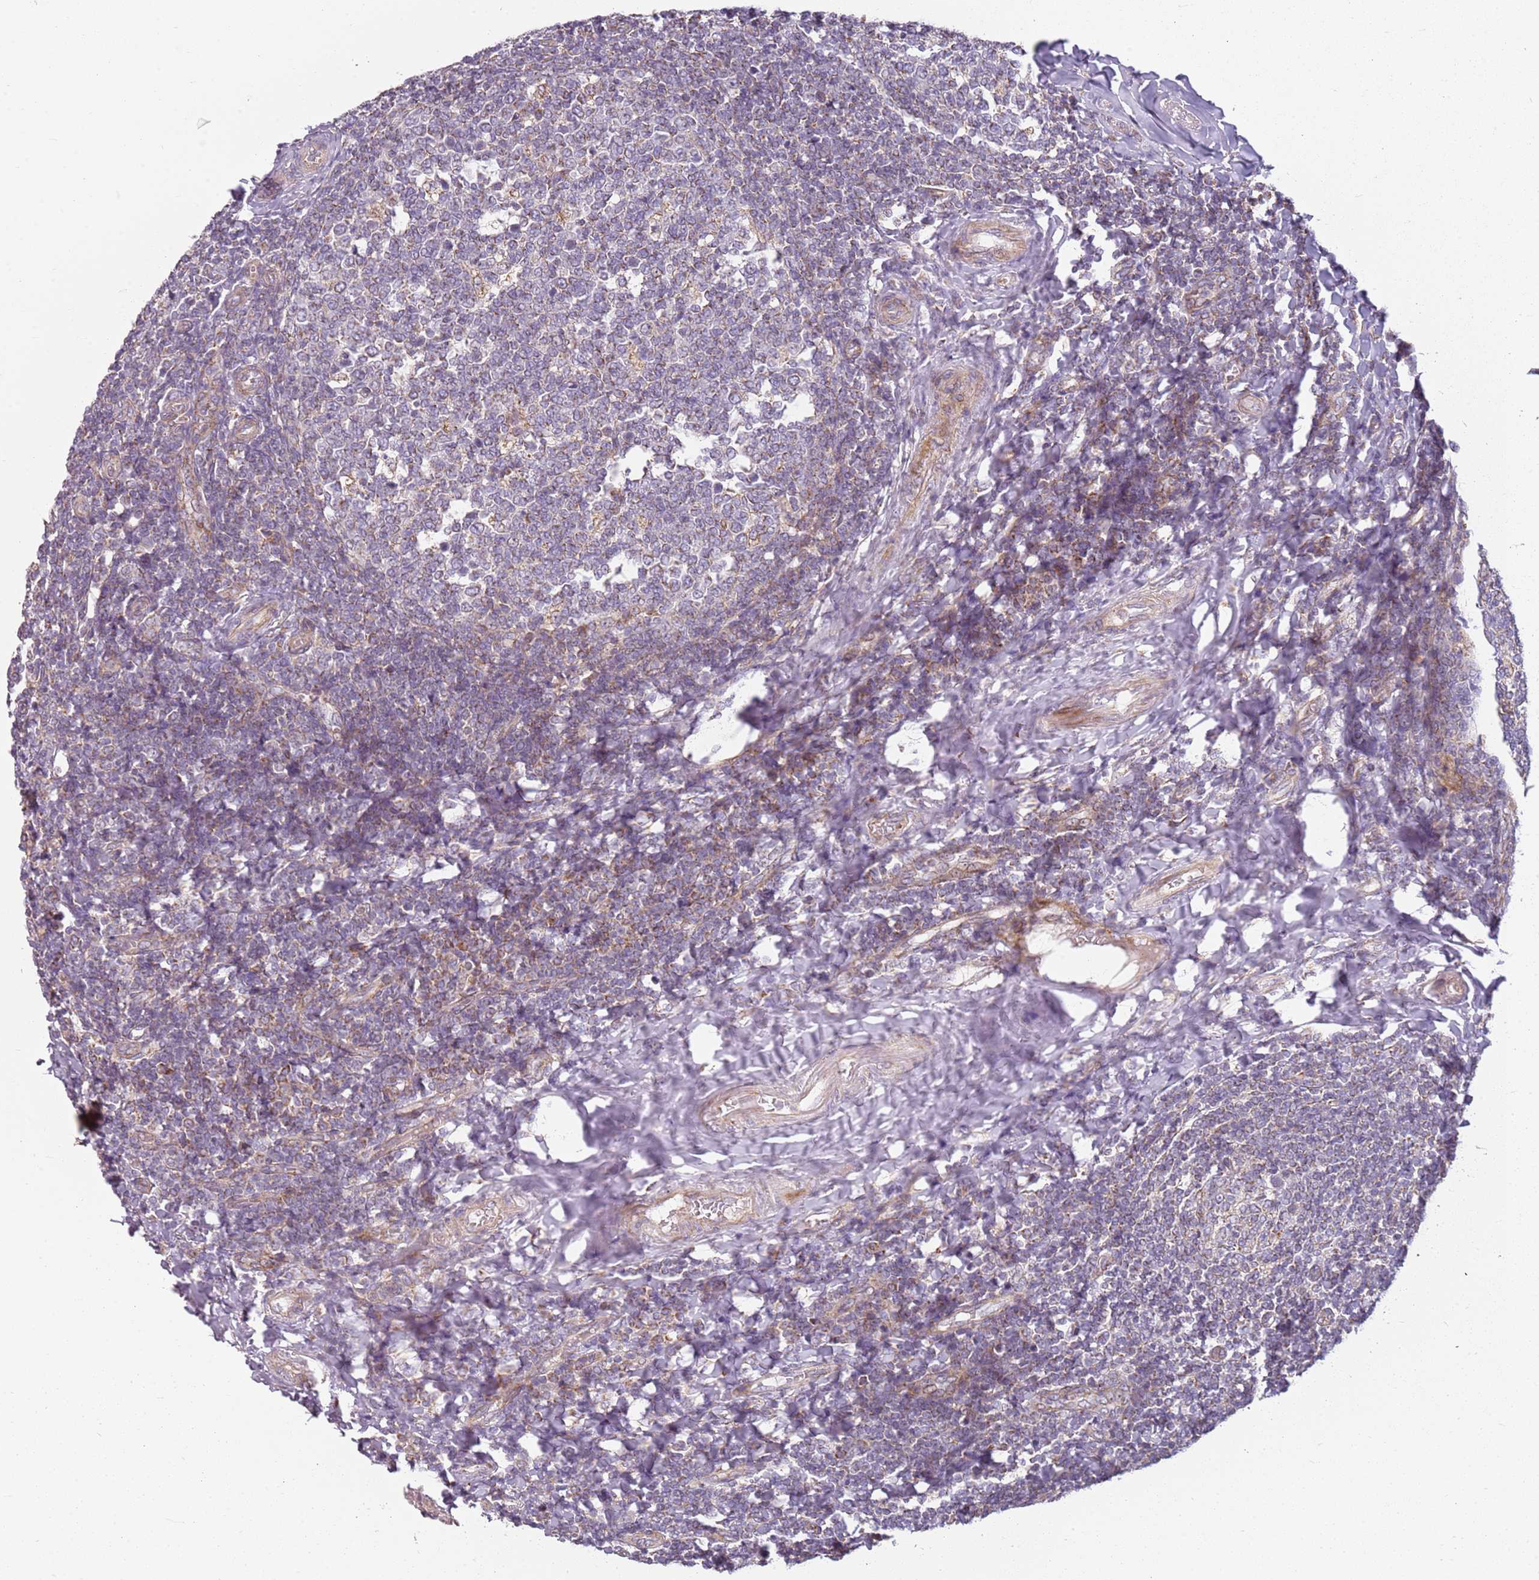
{"staining": {"intensity": "weak", "quantity": "<25%", "location": "cytoplasmic/membranous"}, "tissue": "tonsil", "cell_type": "Germinal center cells", "image_type": "normal", "snomed": [{"axis": "morphology", "description": "Normal tissue, NOS"}, {"axis": "topography", "description": "Tonsil"}], "caption": "IHC micrograph of unremarkable tonsil stained for a protein (brown), which reveals no expression in germinal center cells. (DAB immunohistochemistry (IHC) with hematoxylin counter stain).", "gene": "TMEM200C", "patient": {"sex": "female", "age": 19}}